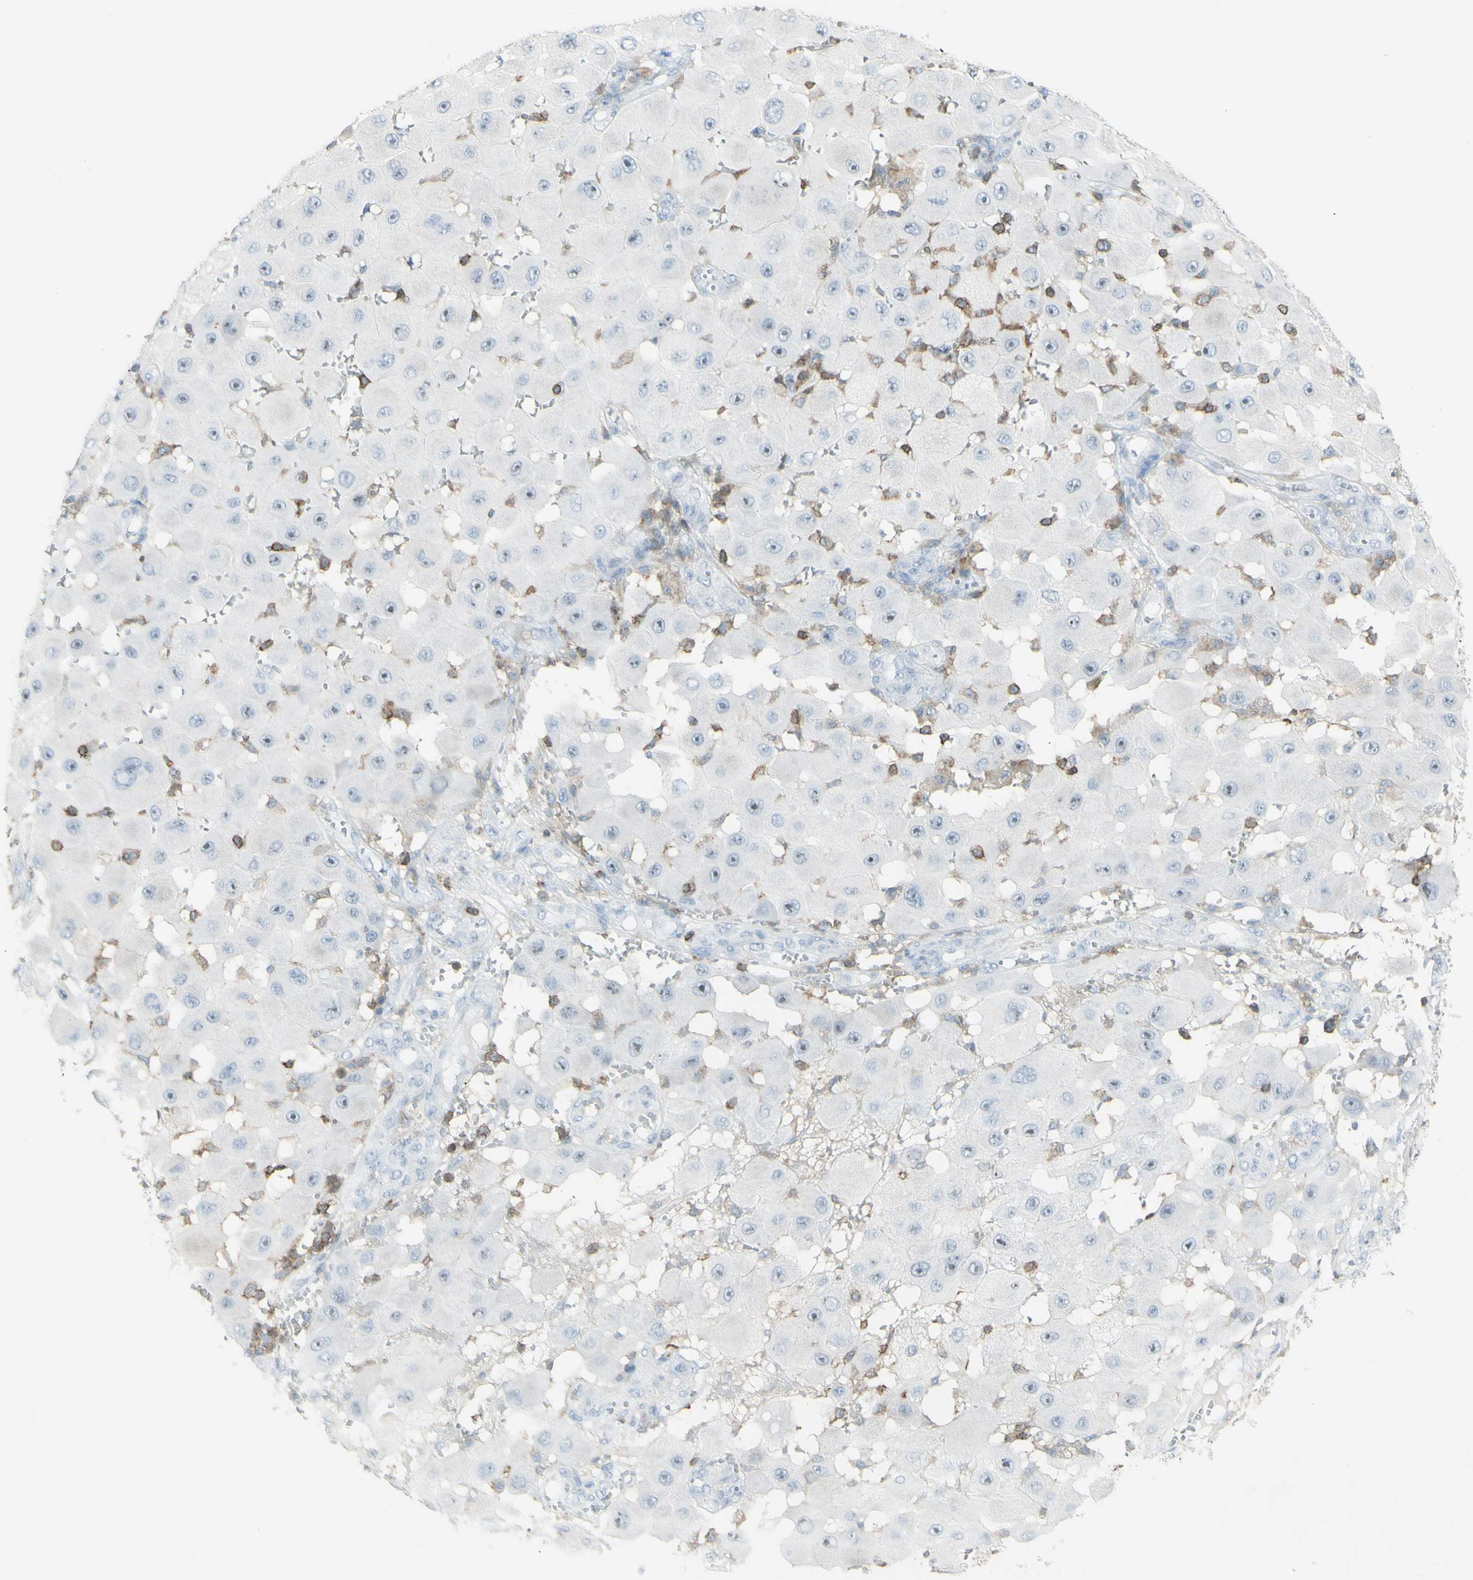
{"staining": {"intensity": "negative", "quantity": "none", "location": "none"}, "tissue": "melanoma", "cell_type": "Tumor cells", "image_type": "cancer", "snomed": [{"axis": "morphology", "description": "Malignant melanoma, NOS"}, {"axis": "topography", "description": "Skin"}], "caption": "Micrograph shows no protein staining in tumor cells of melanoma tissue.", "gene": "NRG1", "patient": {"sex": "female", "age": 81}}